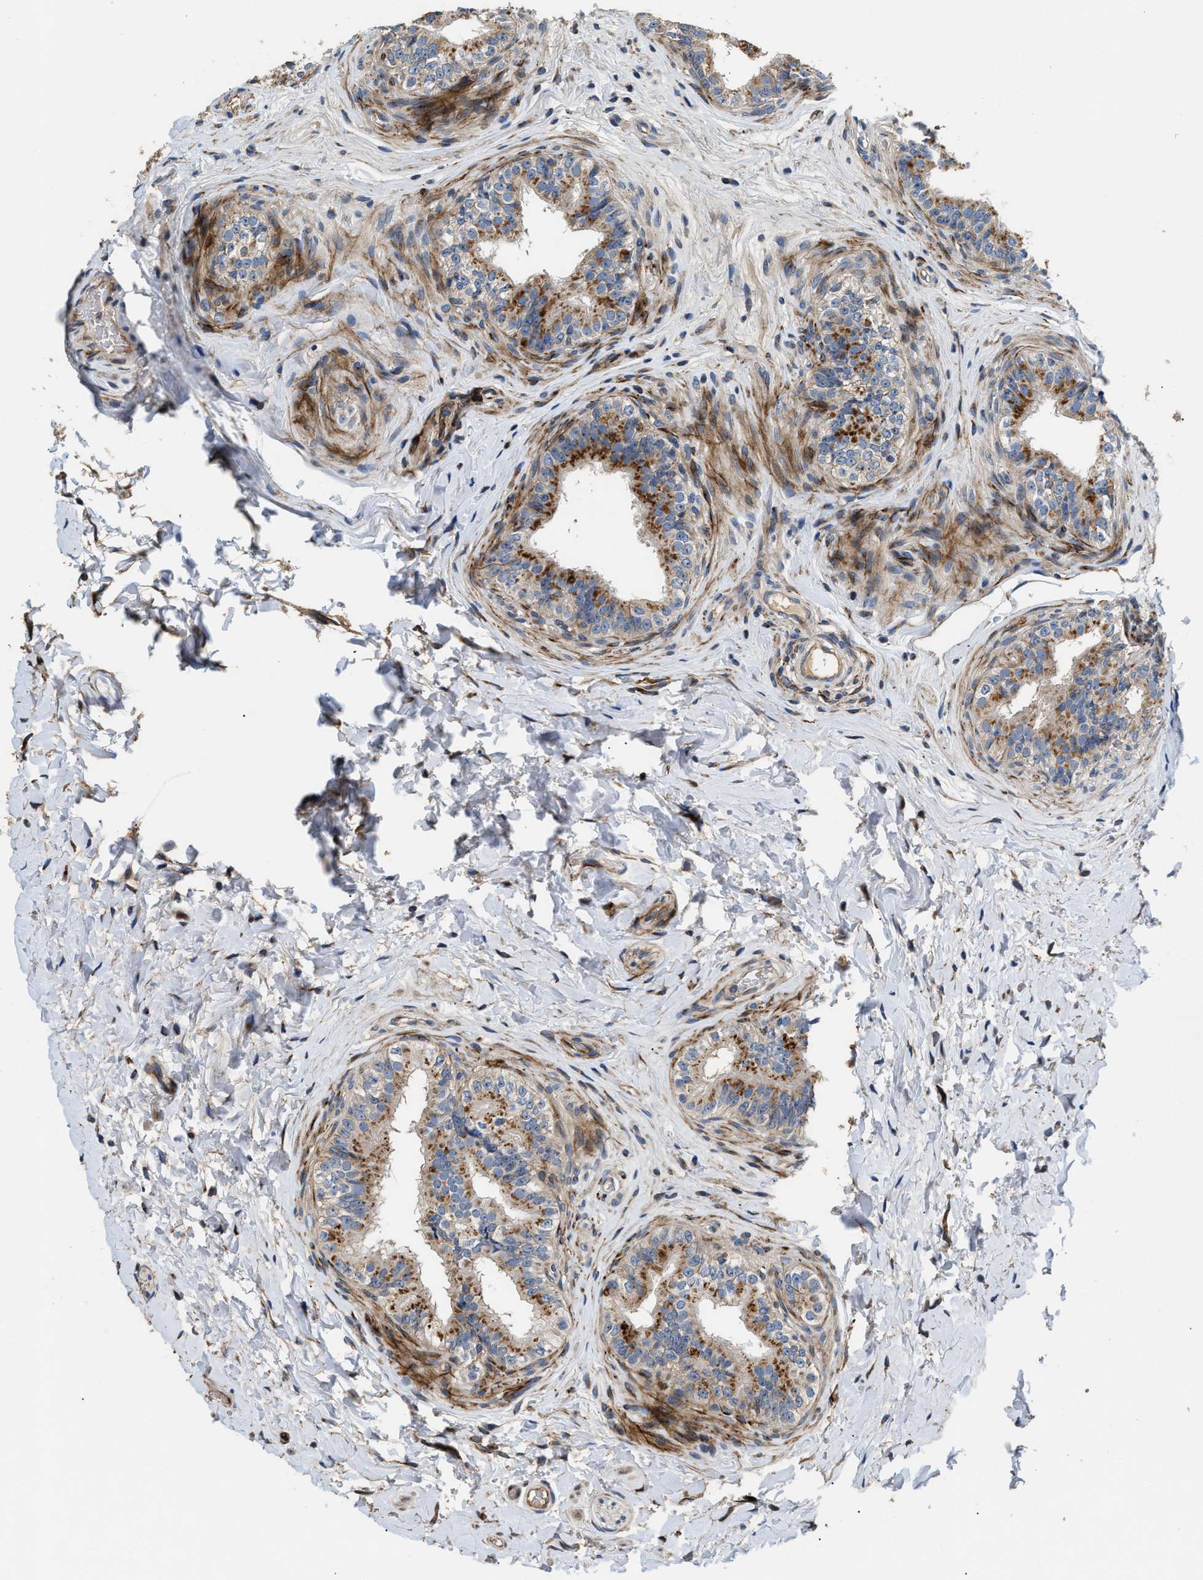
{"staining": {"intensity": "strong", "quantity": "<25%", "location": "cytoplasmic/membranous"}, "tissue": "epididymis", "cell_type": "Glandular cells", "image_type": "normal", "snomed": [{"axis": "morphology", "description": "Normal tissue, NOS"}, {"axis": "topography", "description": "Testis"}, {"axis": "topography", "description": "Epididymis"}], "caption": "About <25% of glandular cells in benign epididymis demonstrate strong cytoplasmic/membranous protein positivity as visualized by brown immunohistochemical staining.", "gene": "IL17RC", "patient": {"sex": "male", "age": 36}}